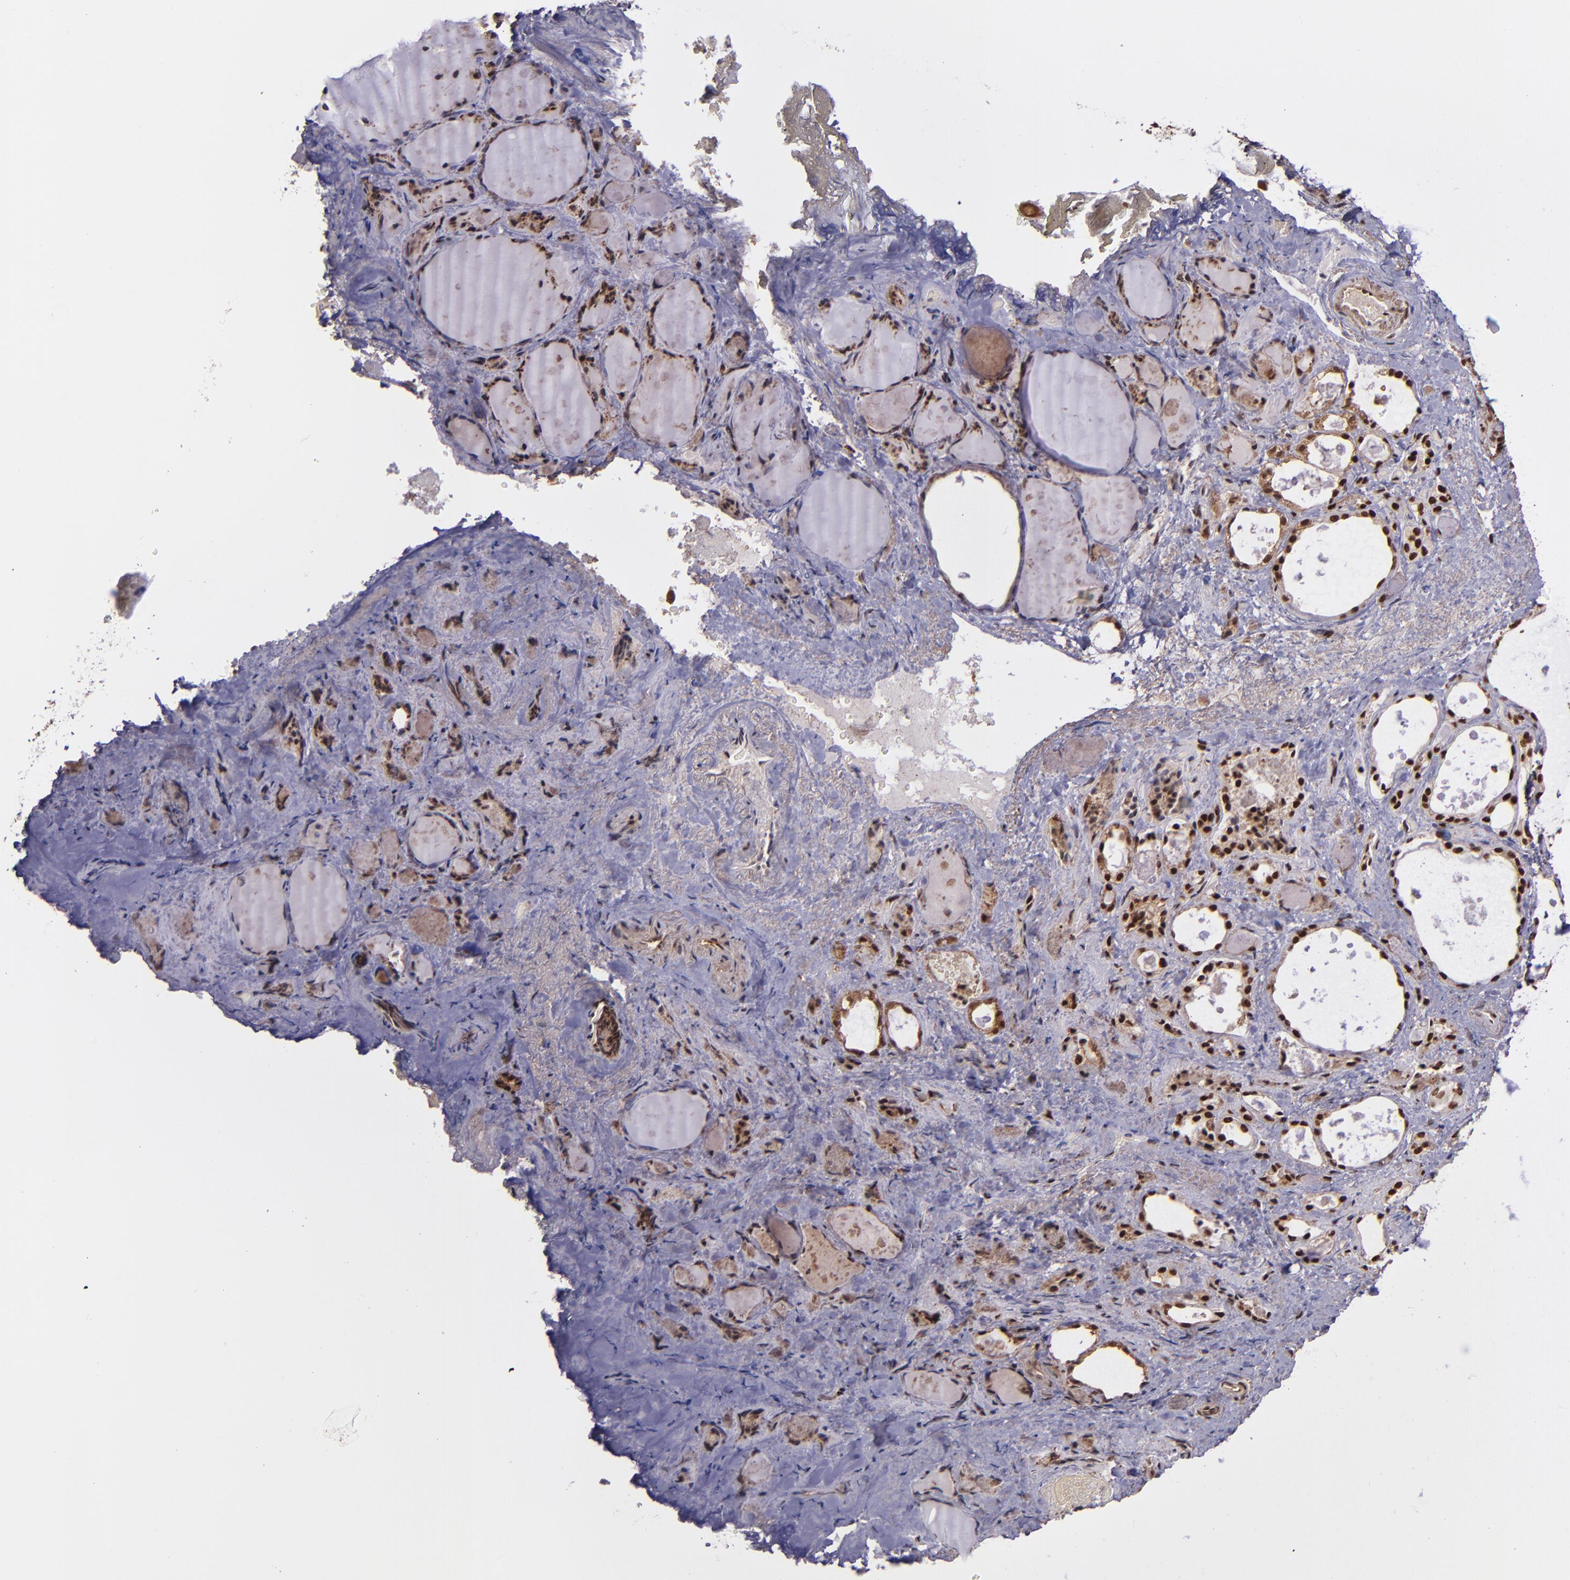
{"staining": {"intensity": "strong", "quantity": ">75%", "location": "nuclear"}, "tissue": "thyroid gland", "cell_type": "Glandular cells", "image_type": "normal", "snomed": [{"axis": "morphology", "description": "Normal tissue, NOS"}, {"axis": "topography", "description": "Thyroid gland"}], "caption": "Thyroid gland stained for a protein (brown) exhibits strong nuclear positive positivity in approximately >75% of glandular cells.", "gene": "PQBP1", "patient": {"sex": "female", "age": 75}}